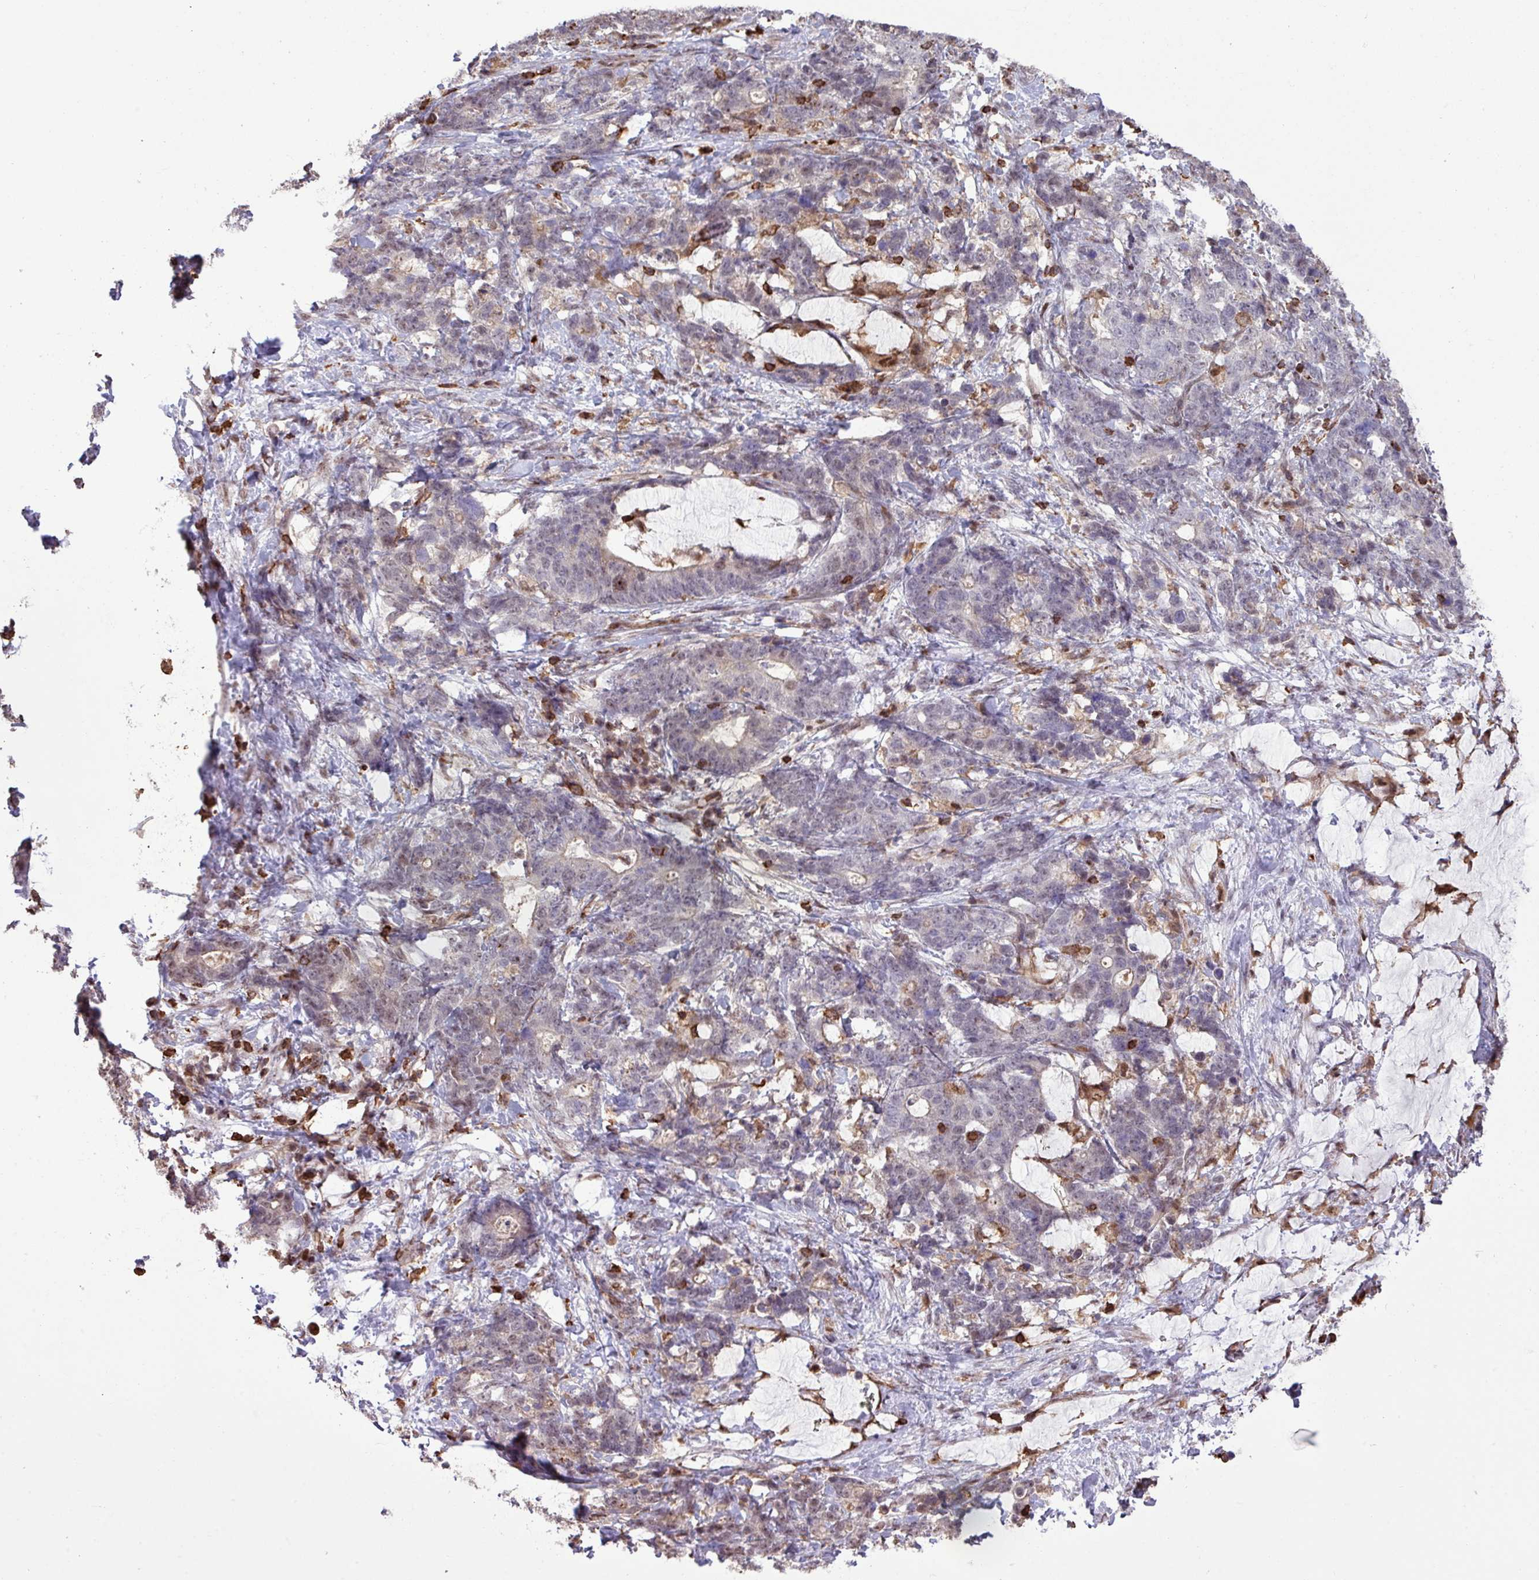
{"staining": {"intensity": "negative", "quantity": "none", "location": "none"}, "tissue": "stomach cancer", "cell_type": "Tumor cells", "image_type": "cancer", "snomed": [{"axis": "morphology", "description": "Normal tissue, NOS"}, {"axis": "morphology", "description": "Adenocarcinoma, NOS"}, {"axis": "topography", "description": "Stomach"}], "caption": "Adenocarcinoma (stomach) was stained to show a protein in brown. There is no significant positivity in tumor cells.", "gene": "GON7", "patient": {"sex": "female", "age": 64}}